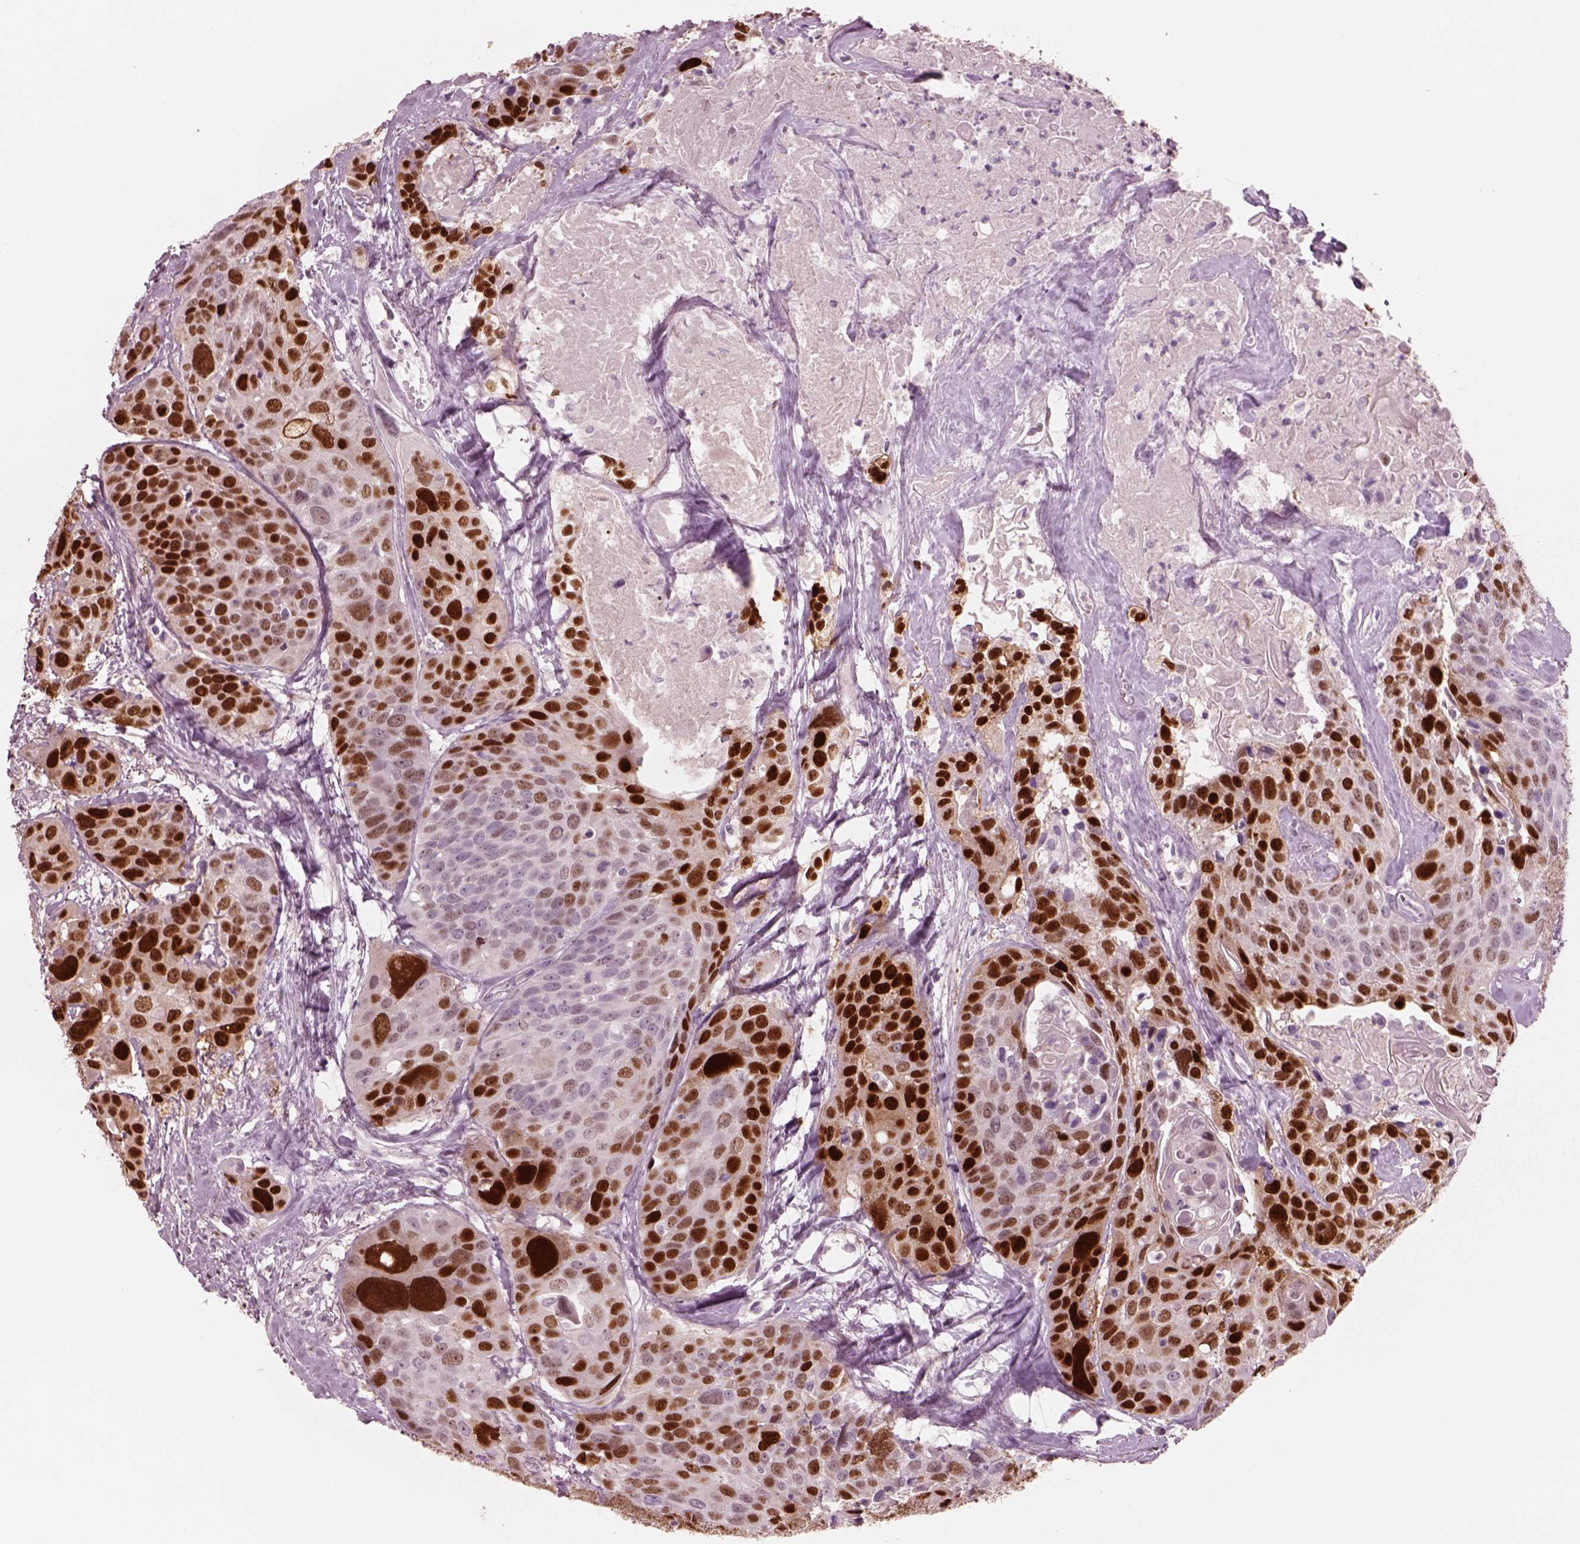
{"staining": {"intensity": "strong", "quantity": "25%-75%", "location": "nuclear"}, "tissue": "head and neck cancer", "cell_type": "Tumor cells", "image_type": "cancer", "snomed": [{"axis": "morphology", "description": "Squamous cell carcinoma, NOS"}, {"axis": "topography", "description": "Oral tissue"}, {"axis": "topography", "description": "Head-Neck"}], "caption": "Tumor cells reveal high levels of strong nuclear expression in approximately 25%-75% of cells in squamous cell carcinoma (head and neck).", "gene": "SOX9", "patient": {"sex": "male", "age": 56}}